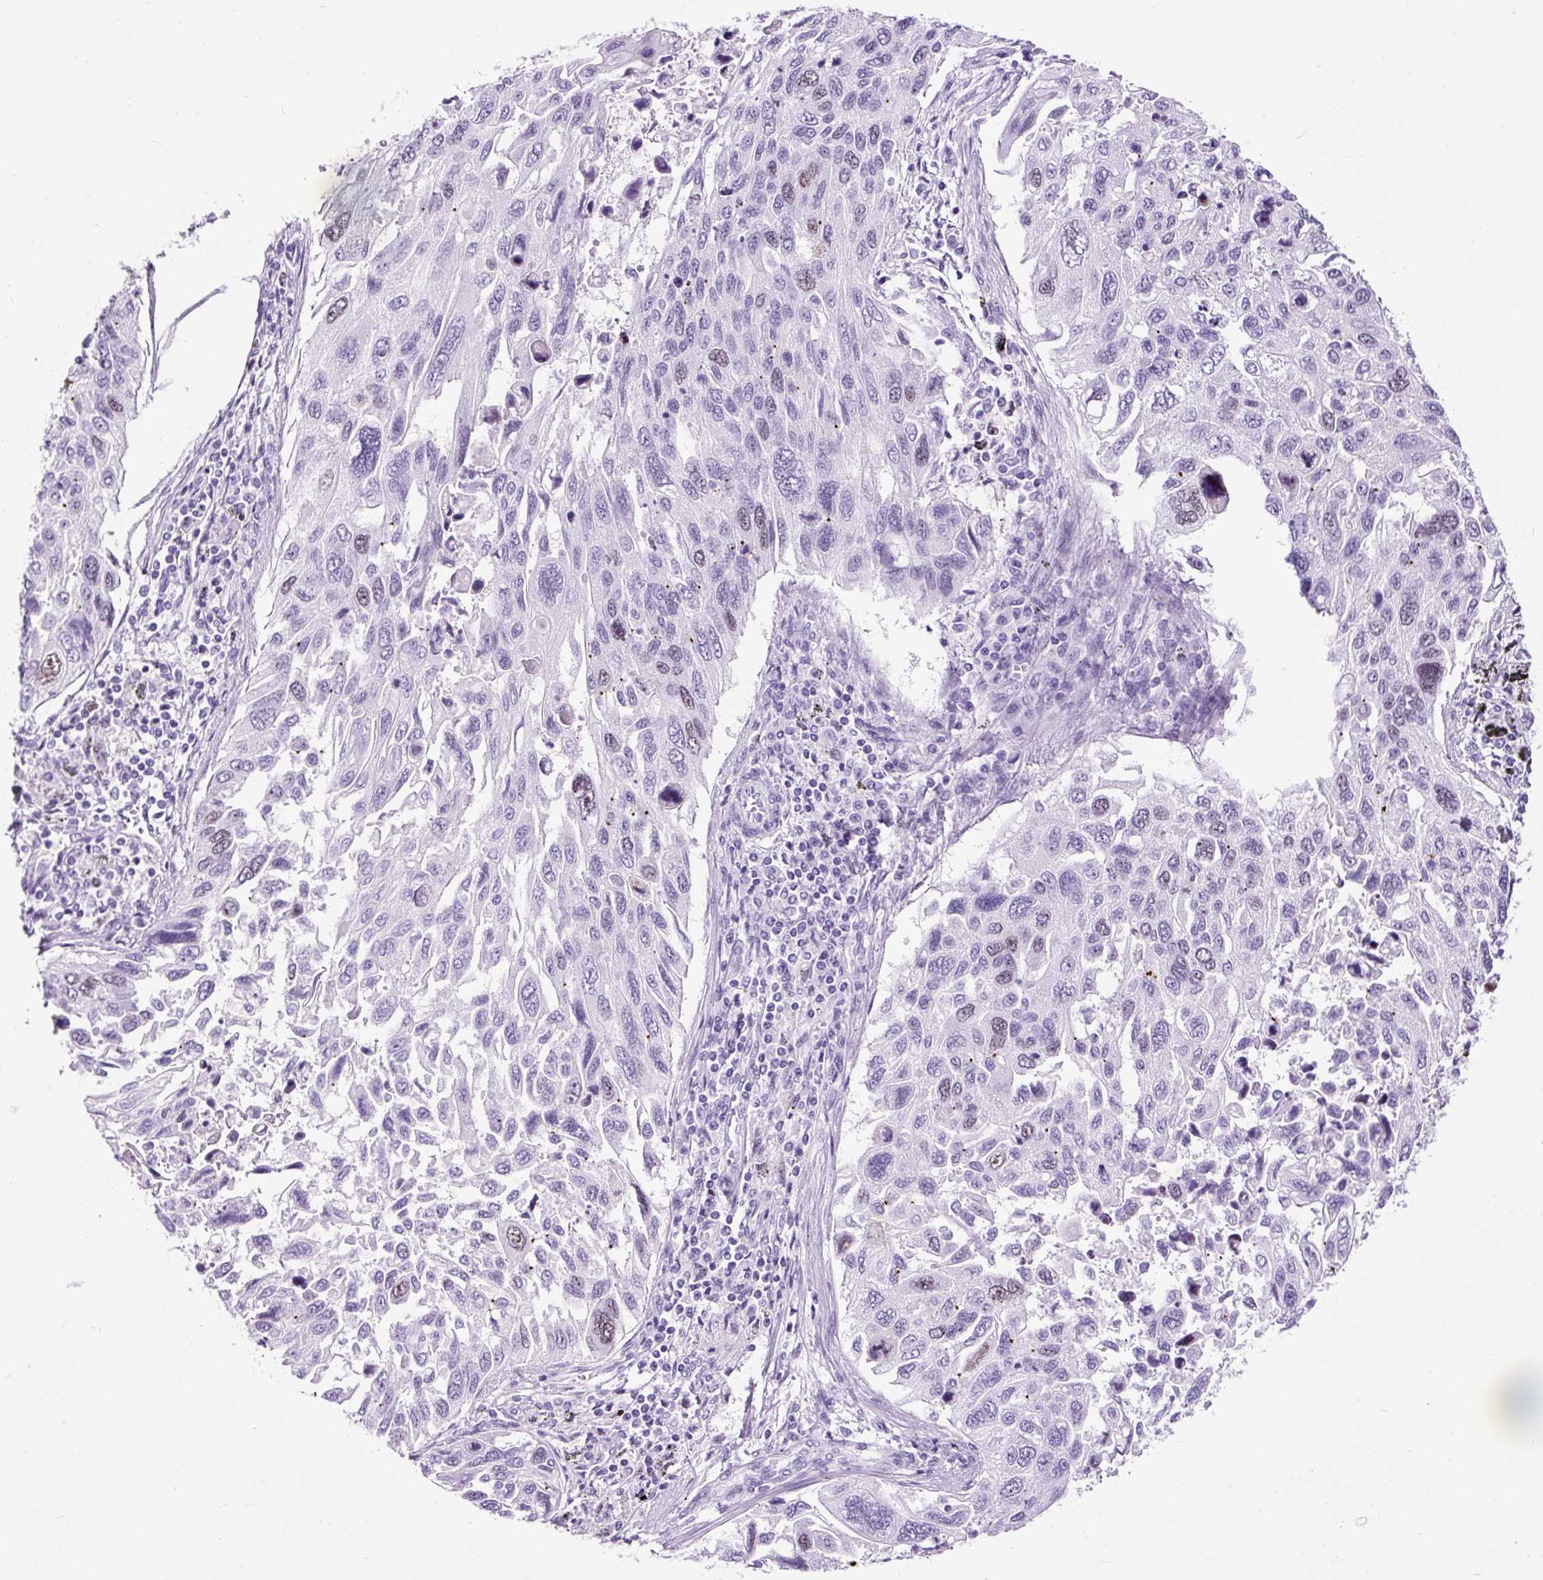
{"staining": {"intensity": "moderate", "quantity": "<25%", "location": "nuclear"}, "tissue": "lung cancer", "cell_type": "Tumor cells", "image_type": "cancer", "snomed": [{"axis": "morphology", "description": "Squamous cell carcinoma, NOS"}, {"axis": "topography", "description": "Lung"}], "caption": "This photomicrograph reveals lung cancer (squamous cell carcinoma) stained with immunohistochemistry to label a protein in brown. The nuclear of tumor cells show moderate positivity for the protein. Nuclei are counter-stained blue.", "gene": "RACGAP1", "patient": {"sex": "male", "age": 62}}